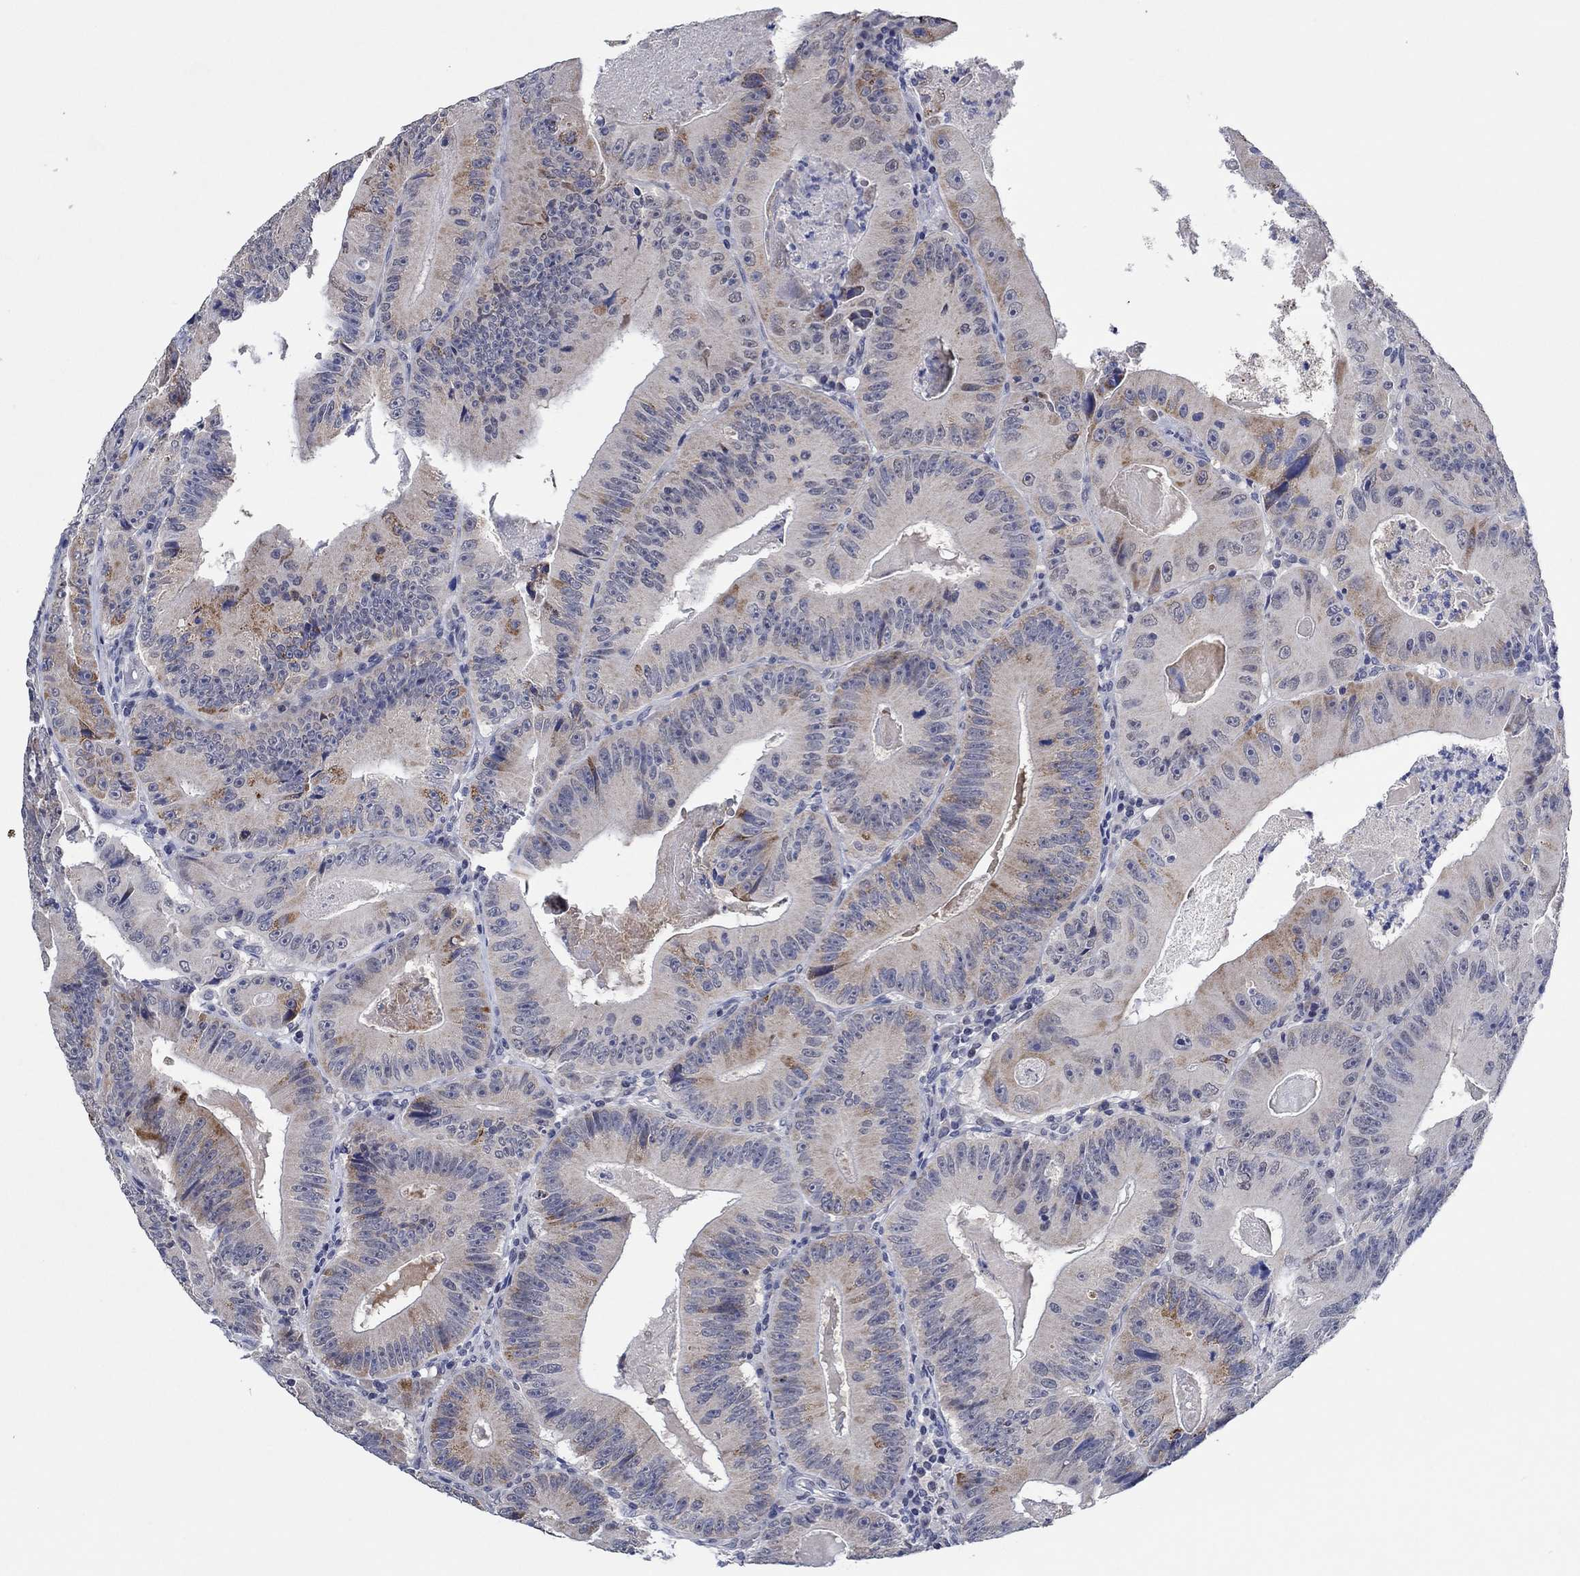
{"staining": {"intensity": "moderate", "quantity": "<25%", "location": "cytoplasmic/membranous"}, "tissue": "colorectal cancer", "cell_type": "Tumor cells", "image_type": "cancer", "snomed": [{"axis": "morphology", "description": "Adenocarcinoma, NOS"}, {"axis": "topography", "description": "Colon"}], "caption": "Colorectal adenocarcinoma was stained to show a protein in brown. There is low levels of moderate cytoplasmic/membranous expression in about <25% of tumor cells.", "gene": "PRRT3", "patient": {"sex": "female", "age": 86}}